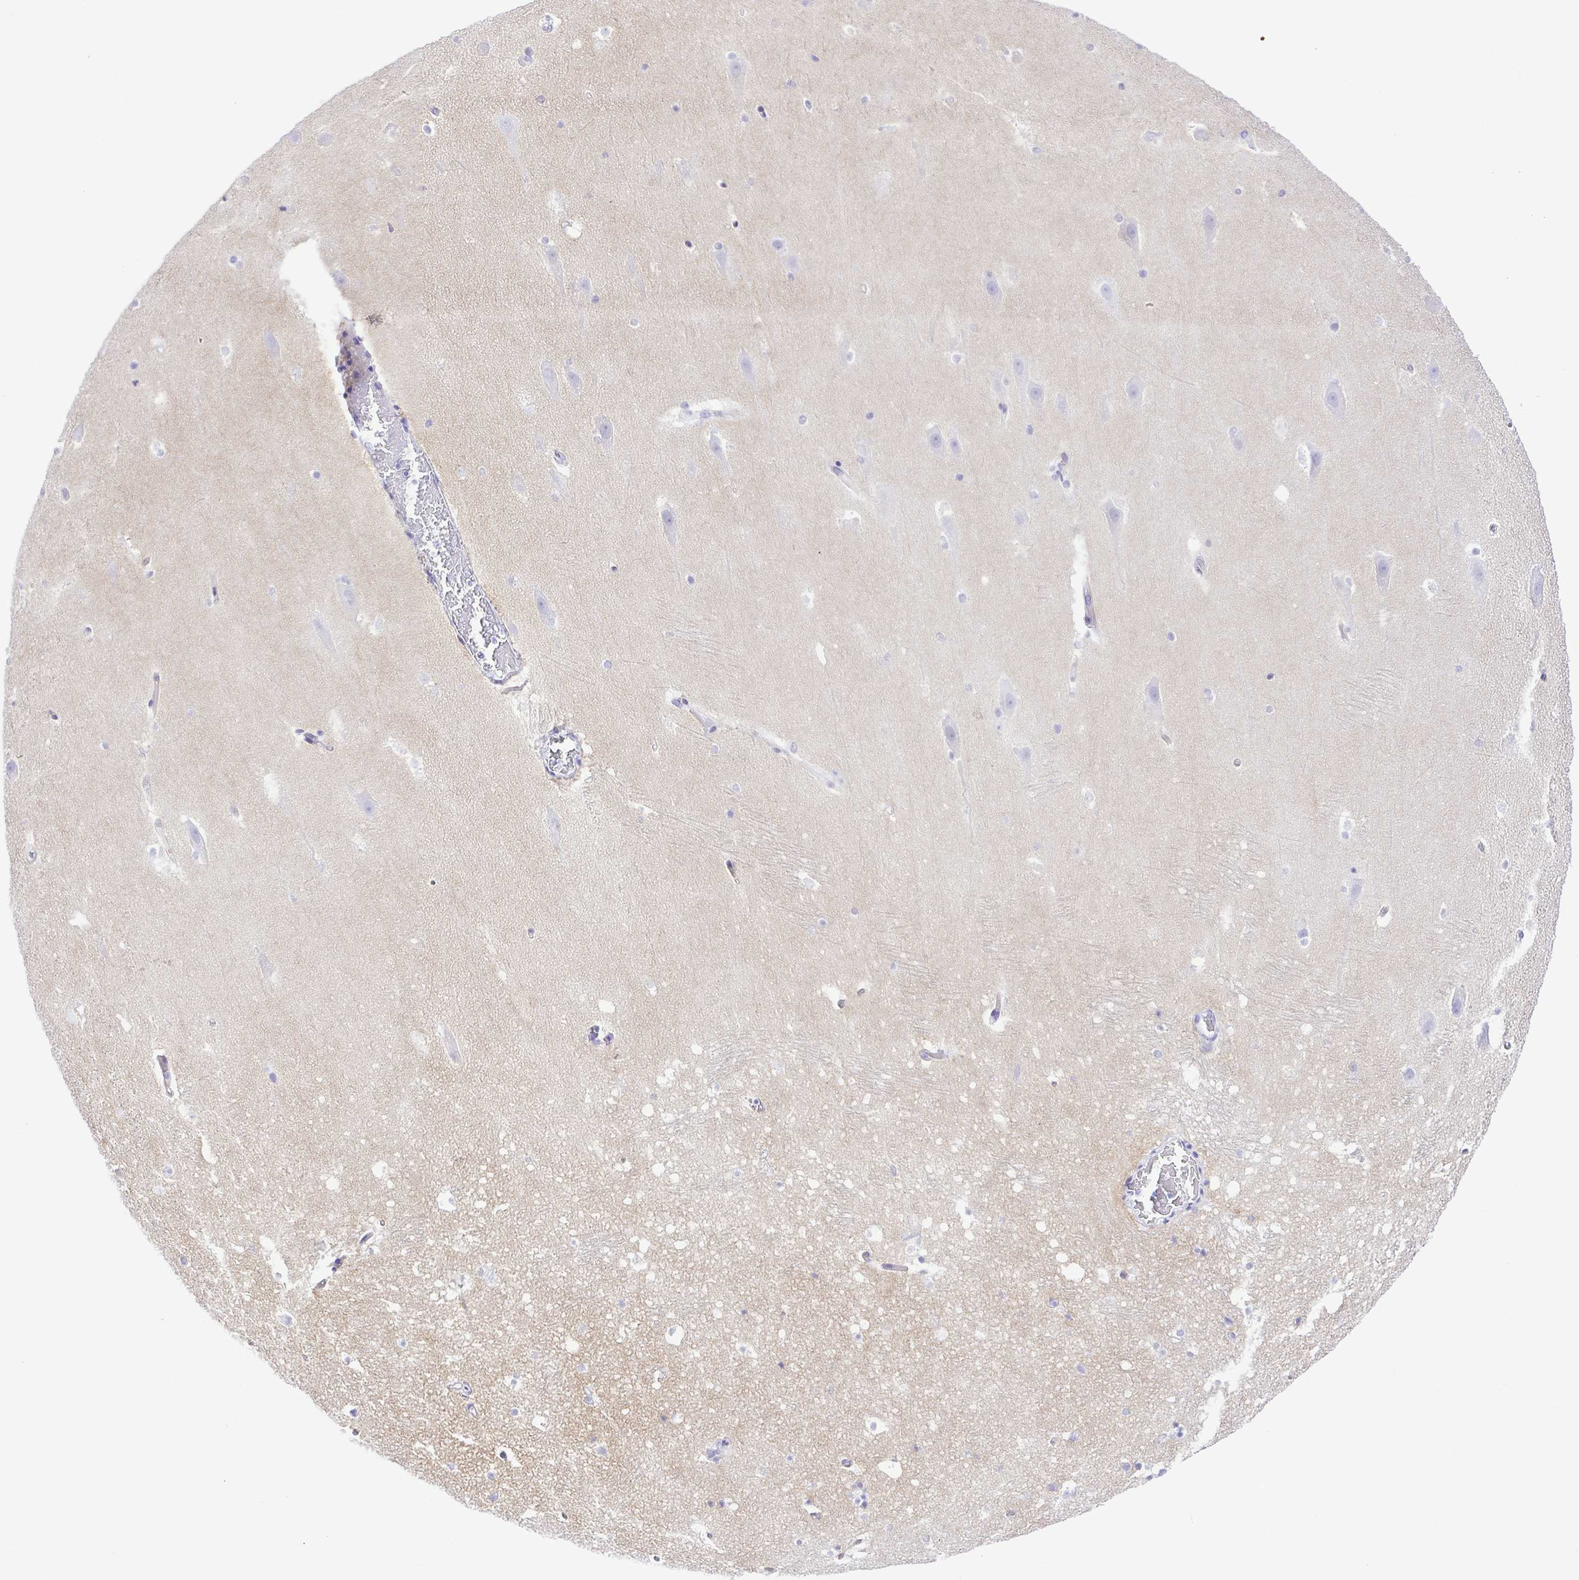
{"staining": {"intensity": "negative", "quantity": "none", "location": "none"}, "tissue": "hippocampus", "cell_type": "Glial cells", "image_type": "normal", "snomed": [{"axis": "morphology", "description": "Normal tissue, NOS"}, {"axis": "topography", "description": "Hippocampus"}], "caption": "Glial cells are negative for brown protein staining in unremarkable hippocampus. The staining was performed using DAB to visualize the protein expression in brown, while the nuclei were stained in blue with hematoxylin (Magnification: 20x).", "gene": "SYT1", "patient": {"sex": "male", "age": 26}}